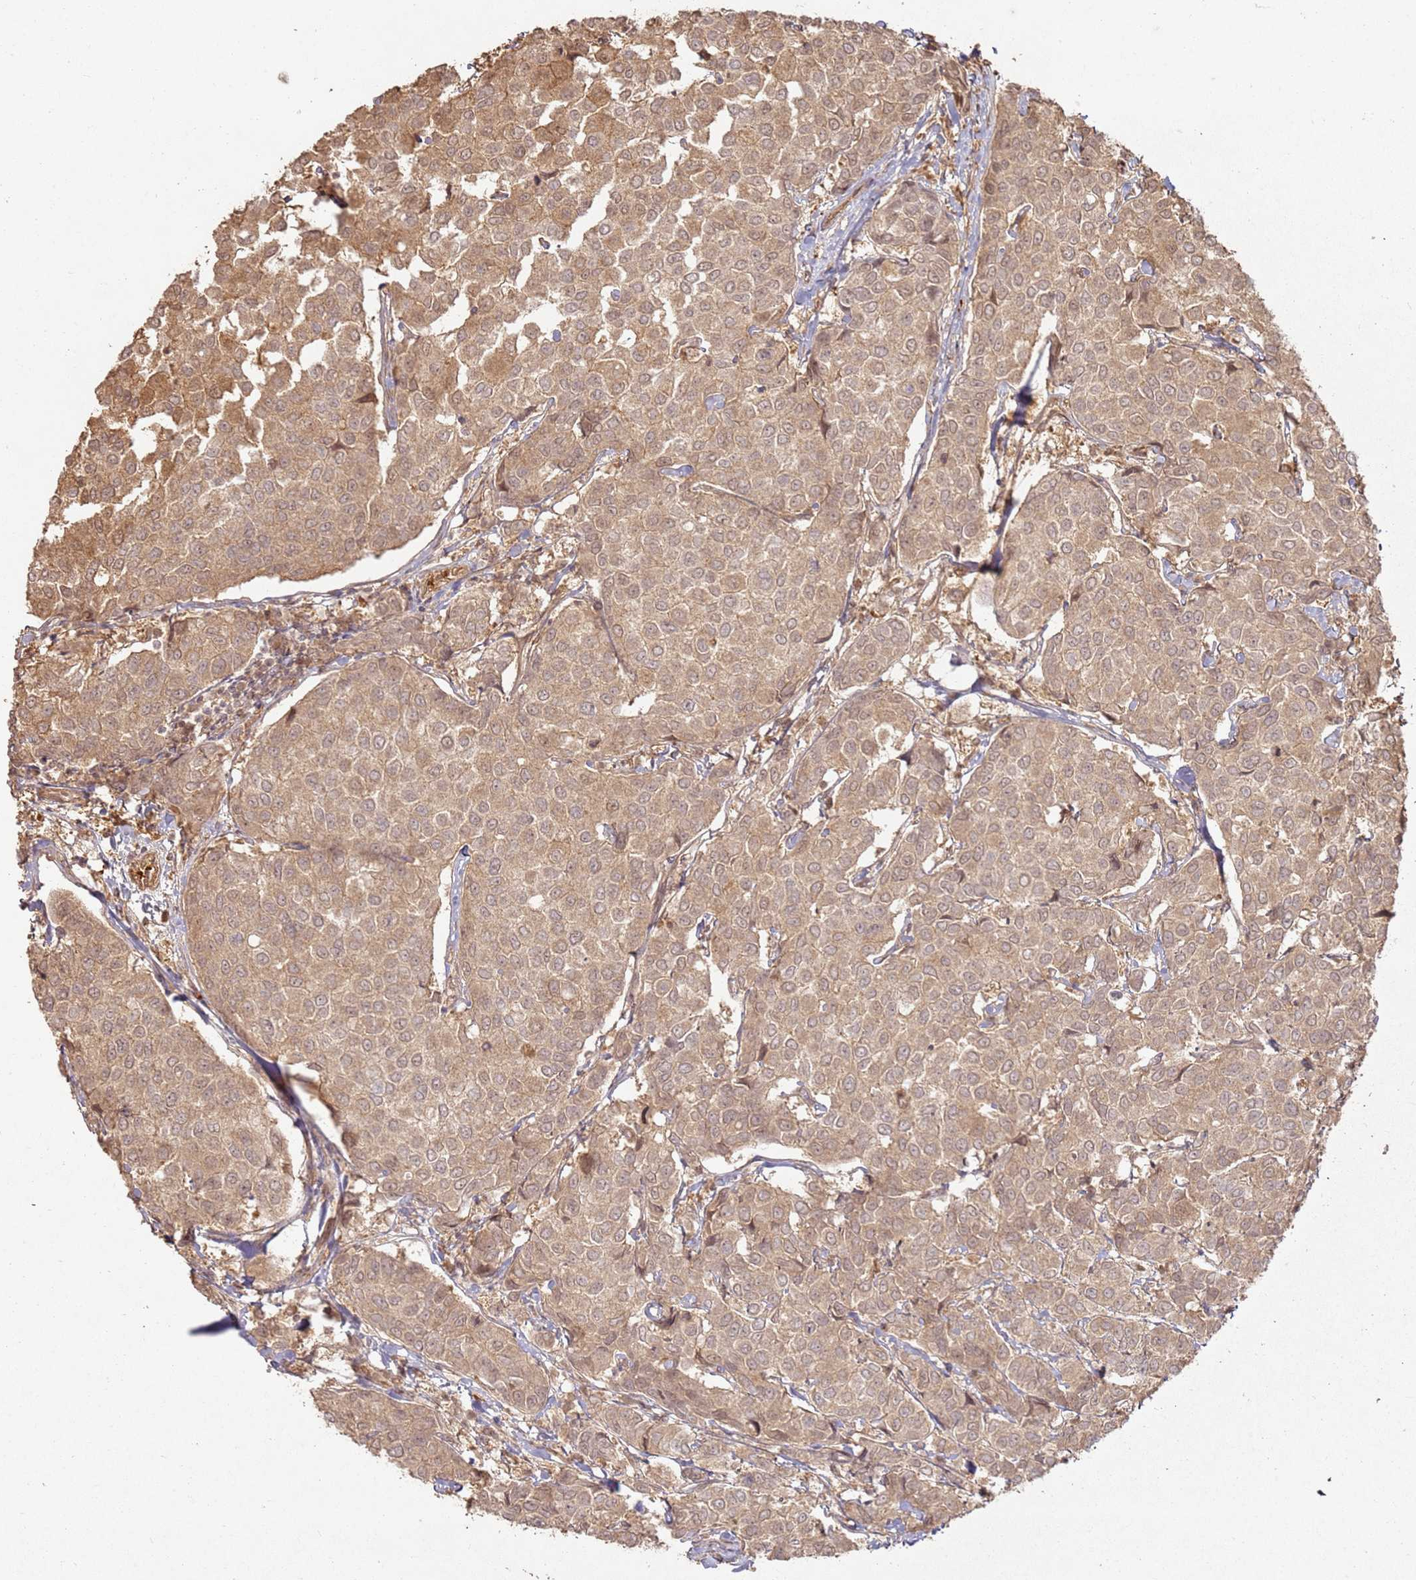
{"staining": {"intensity": "moderate", "quantity": ">75%", "location": "cytoplasmic/membranous"}, "tissue": "breast cancer", "cell_type": "Tumor cells", "image_type": "cancer", "snomed": [{"axis": "morphology", "description": "Duct carcinoma"}, {"axis": "topography", "description": "Breast"}], "caption": "Protein expression by IHC reveals moderate cytoplasmic/membranous staining in about >75% of tumor cells in breast cancer (intraductal carcinoma).", "gene": "ZNF776", "patient": {"sex": "female", "age": 55}}